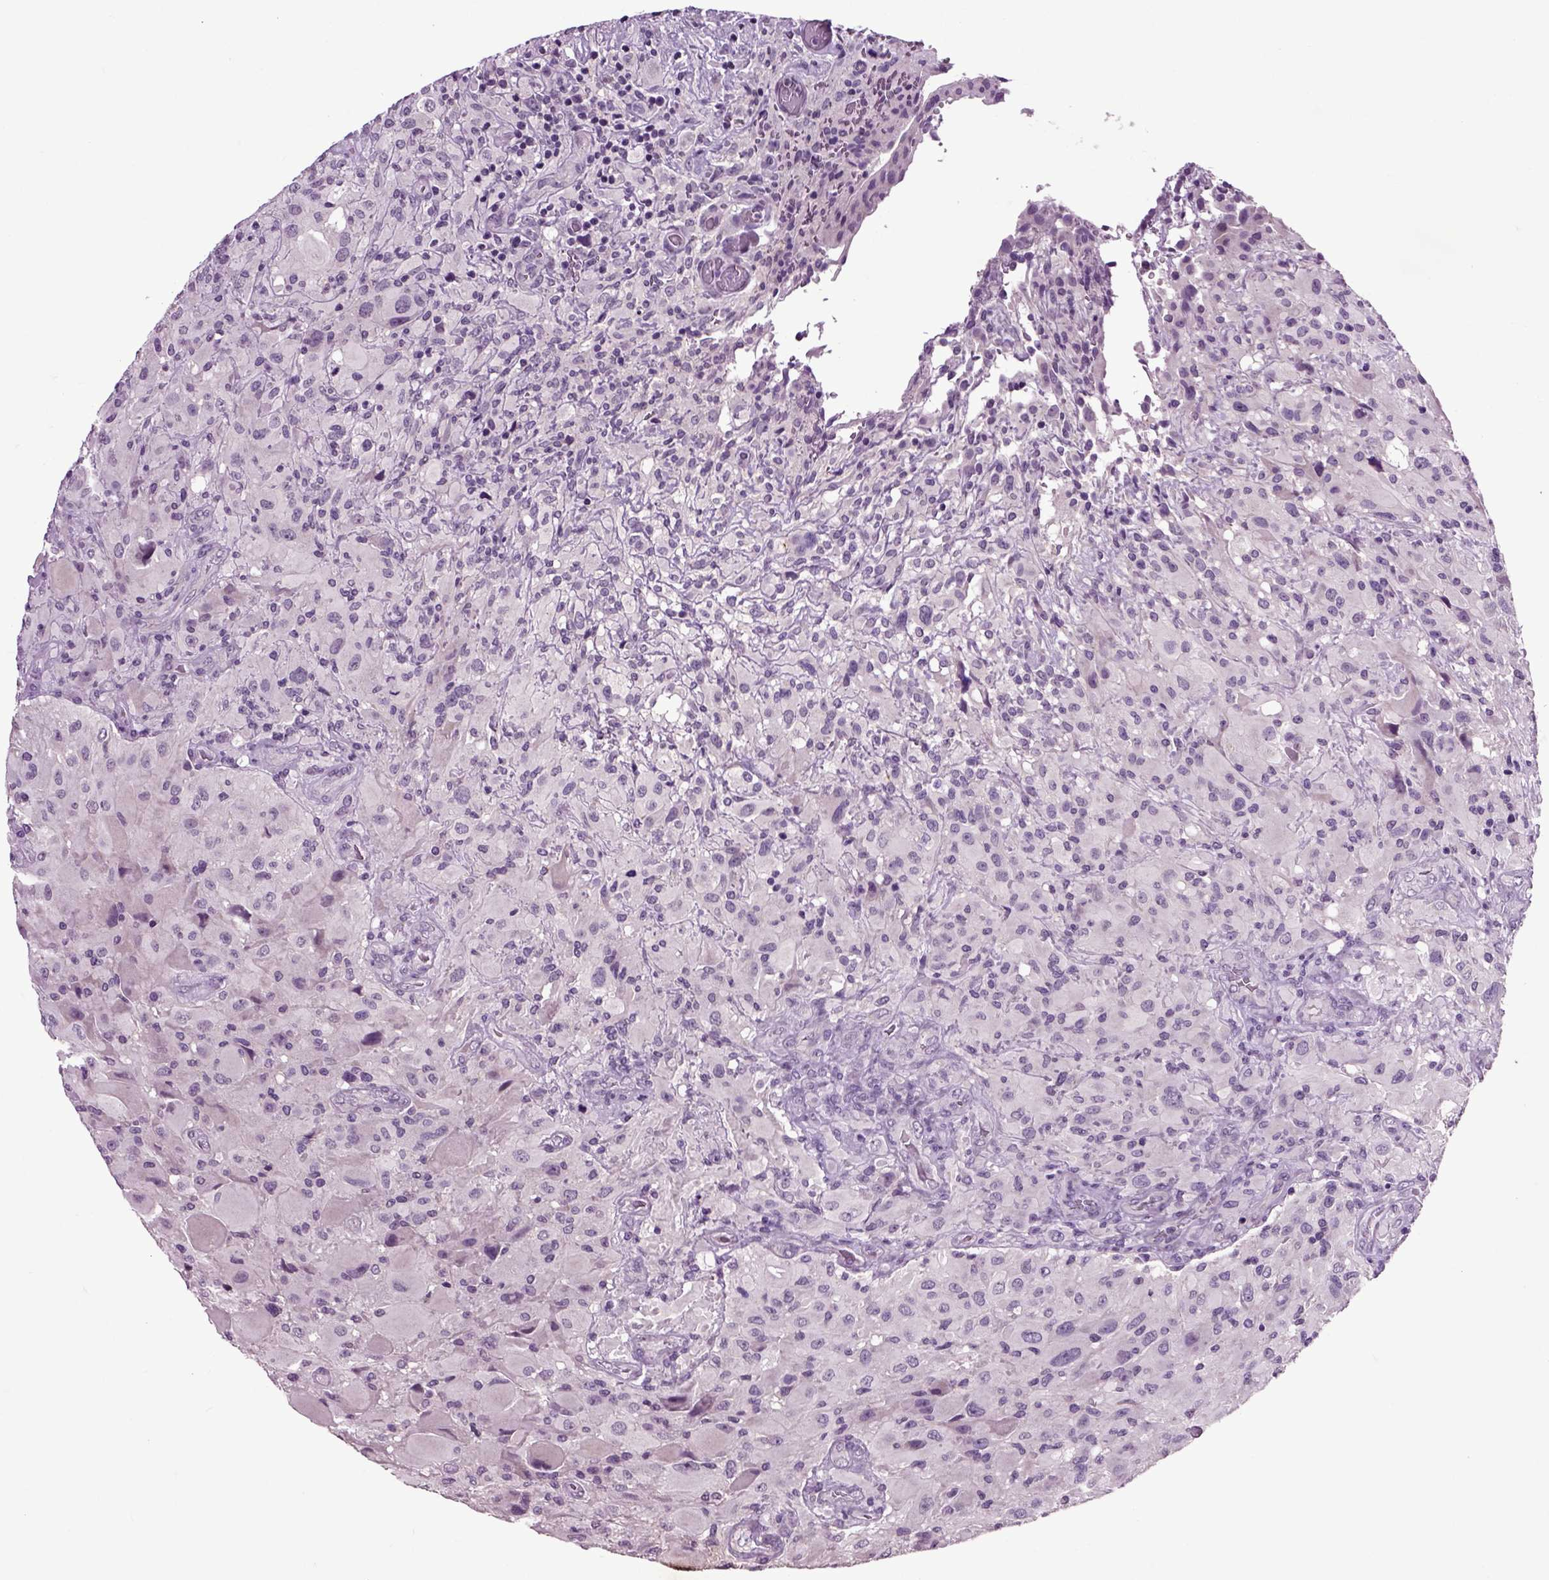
{"staining": {"intensity": "negative", "quantity": "none", "location": "none"}, "tissue": "glioma", "cell_type": "Tumor cells", "image_type": "cancer", "snomed": [{"axis": "morphology", "description": "Glioma, malignant, High grade"}, {"axis": "topography", "description": "Cerebral cortex"}], "caption": "This is an IHC micrograph of human malignant glioma (high-grade). There is no positivity in tumor cells.", "gene": "CRHR1", "patient": {"sex": "male", "age": 35}}